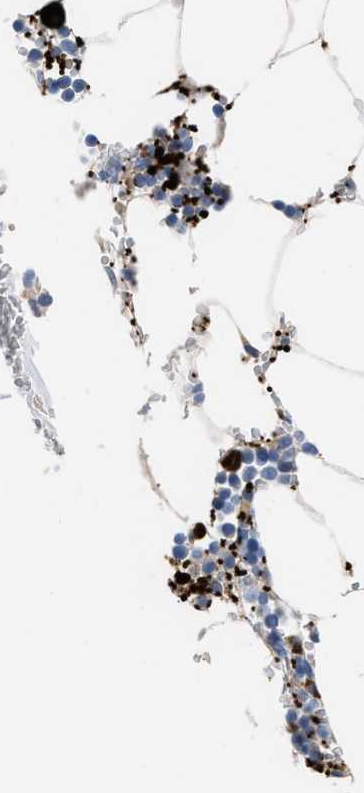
{"staining": {"intensity": "strong", "quantity": "<25%", "location": "cytoplasmic/membranous"}, "tissue": "bone marrow", "cell_type": "Hematopoietic cells", "image_type": "normal", "snomed": [{"axis": "morphology", "description": "Normal tissue, NOS"}, {"axis": "topography", "description": "Bone marrow"}], "caption": "Benign bone marrow demonstrates strong cytoplasmic/membranous positivity in about <25% of hematopoietic cells, visualized by immunohistochemistry.", "gene": "FGF18", "patient": {"sex": "male", "age": 70}}